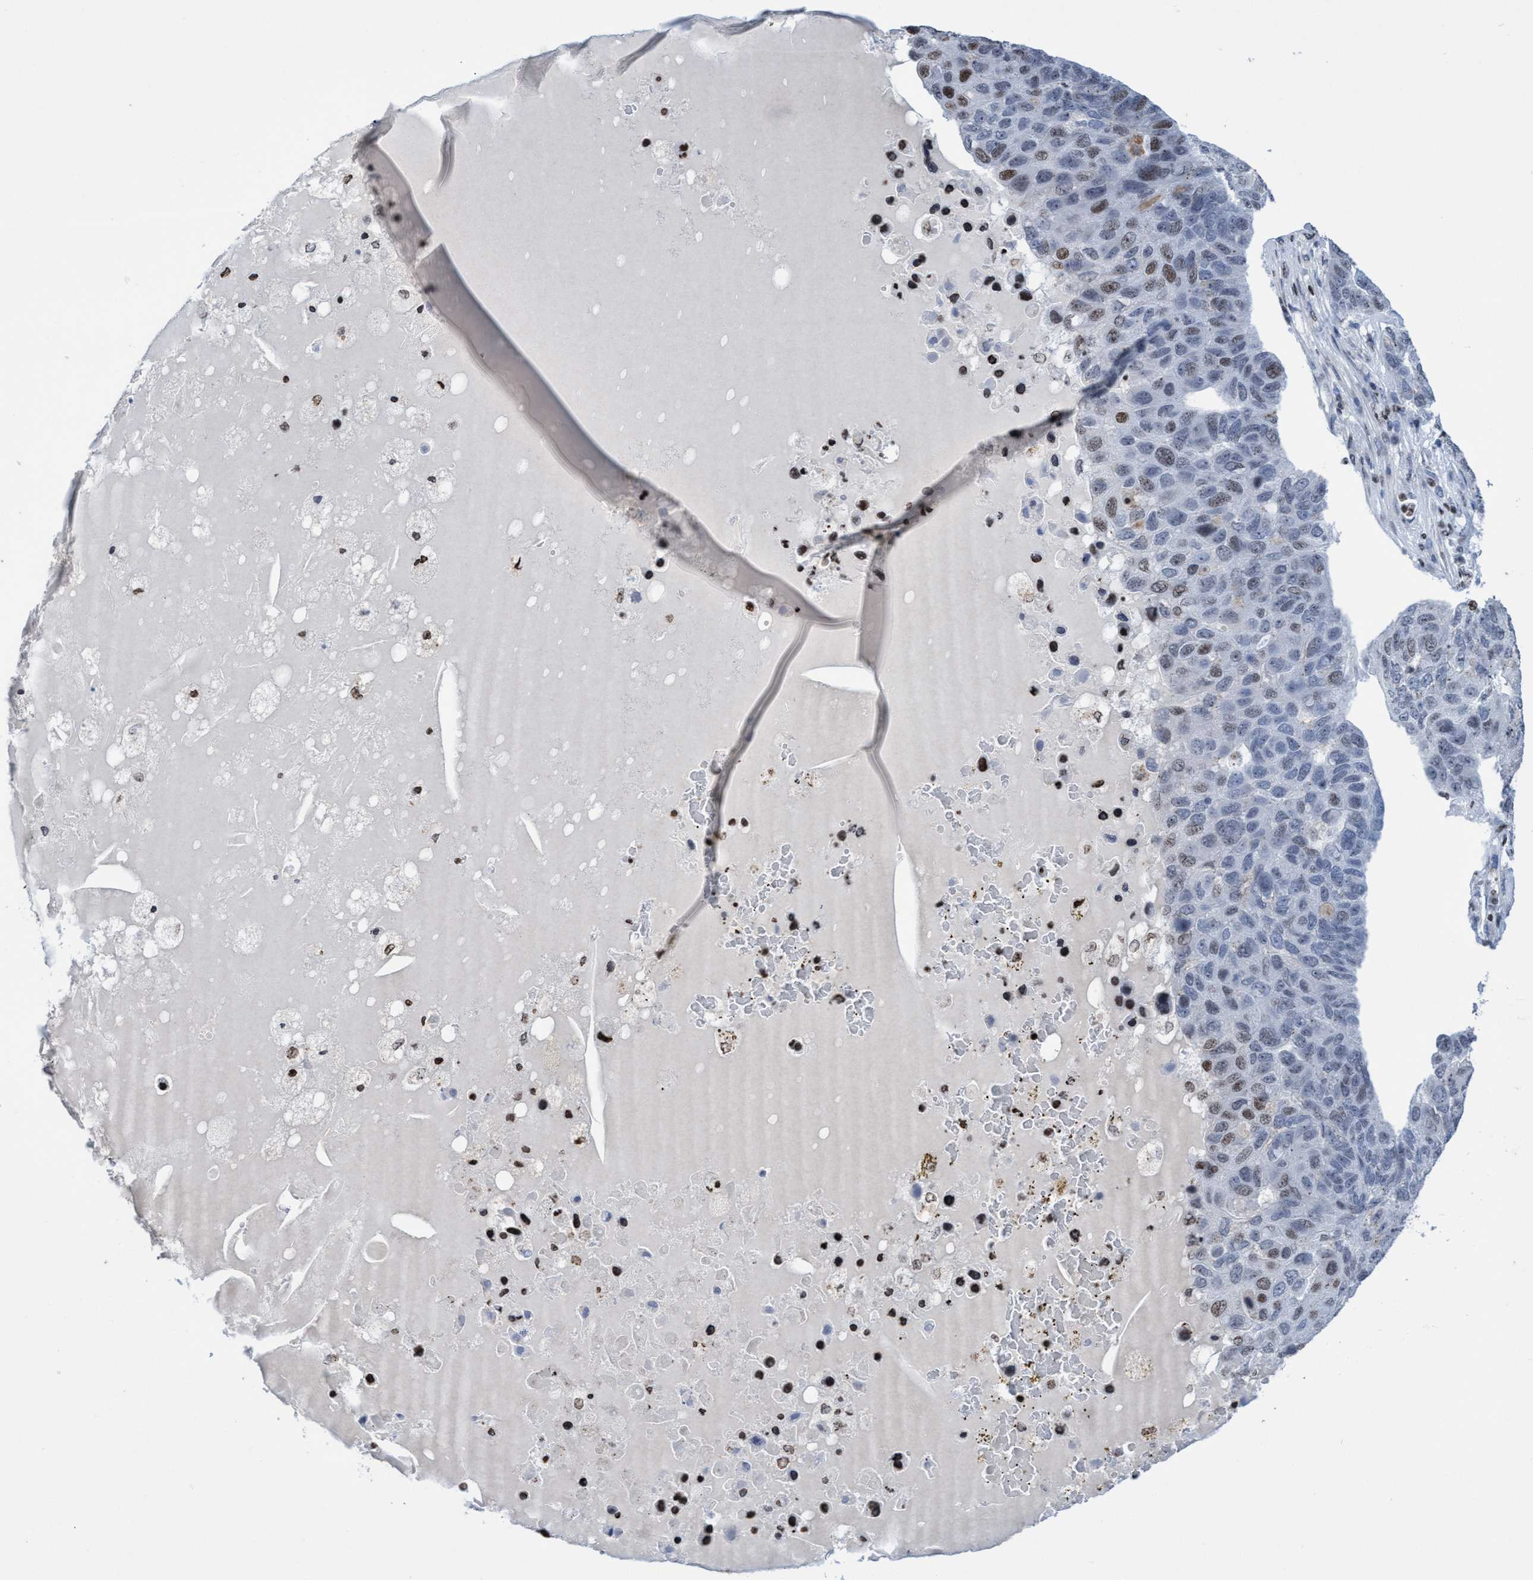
{"staining": {"intensity": "moderate", "quantity": "<25%", "location": "nuclear"}, "tissue": "pancreatic cancer", "cell_type": "Tumor cells", "image_type": "cancer", "snomed": [{"axis": "morphology", "description": "Adenocarcinoma, NOS"}, {"axis": "topography", "description": "Pancreas"}], "caption": "Approximately <25% of tumor cells in human pancreatic cancer (adenocarcinoma) demonstrate moderate nuclear protein expression as visualized by brown immunohistochemical staining.", "gene": "CBX2", "patient": {"sex": "female", "age": 61}}